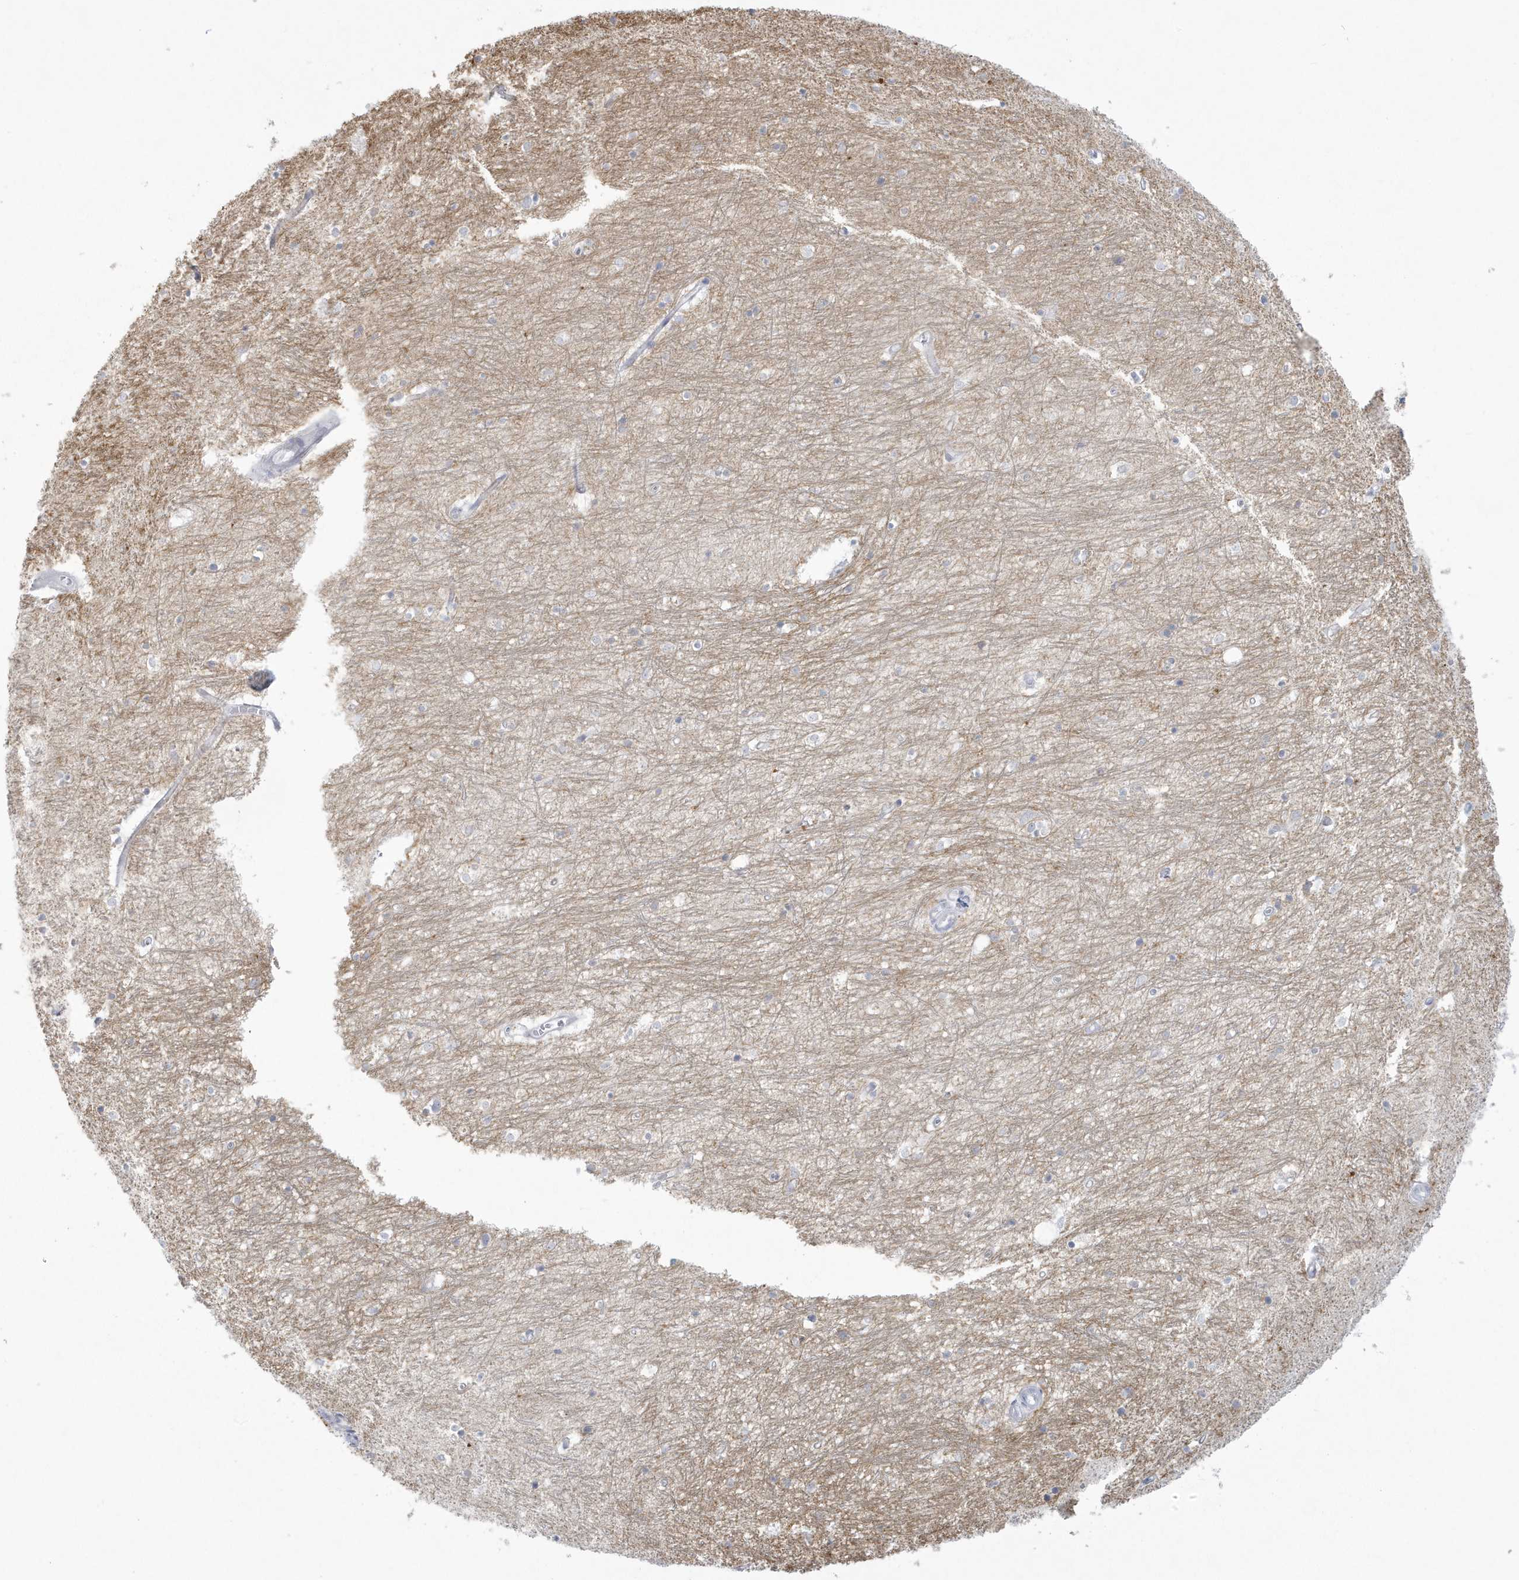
{"staining": {"intensity": "weak", "quantity": "<25%", "location": "cytoplasmic/membranous"}, "tissue": "hippocampus", "cell_type": "Glial cells", "image_type": "normal", "snomed": [{"axis": "morphology", "description": "Normal tissue, NOS"}, {"axis": "topography", "description": "Hippocampus"}], "caption": "Micrograph shows no protein expression in glial cells of benign hippocampus. (Brightfield microscopy of DAB immunohistochemistry (IHC) at high magnification).", "gene": "HERC6", "patient": {"sex": "female", "age": 64}}